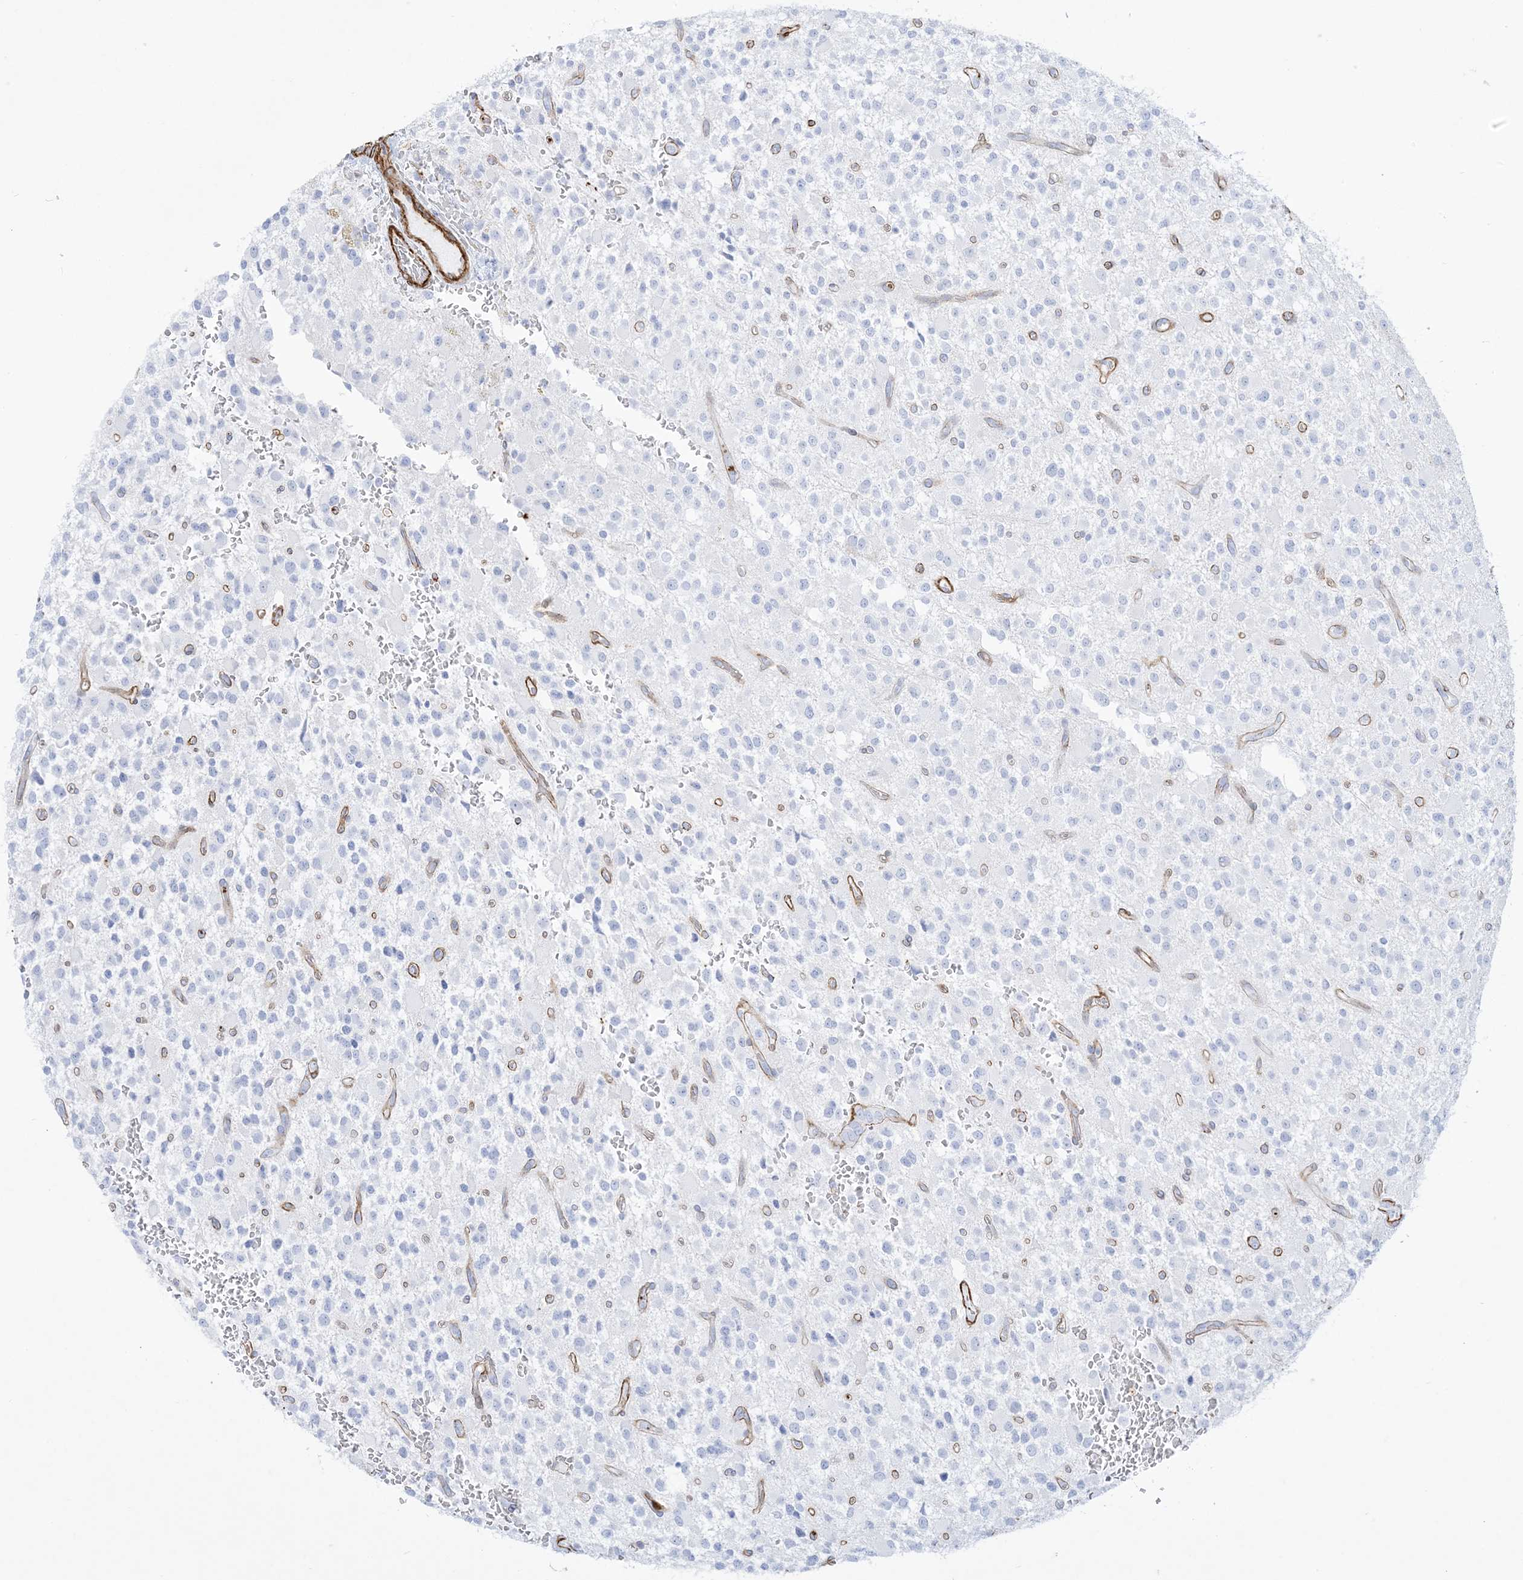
{"staining": {"intensity": "negative", "quantity": "none", "location": "none"}, "tissue": "glioma", "cell_type": "Tumor cells", "image_type": "cancer", "snomed": [{"axis": "morphology", "description": "Glioma, malignant, High grade"}, {"axis": "topography", "description": "Brain"}], "caption": "Glioma was stained to show a protein in brown. There is no significant staining in tumor cells.", "gene": "B3GNT7", "patient": {"sex": "male", "age": 34}}